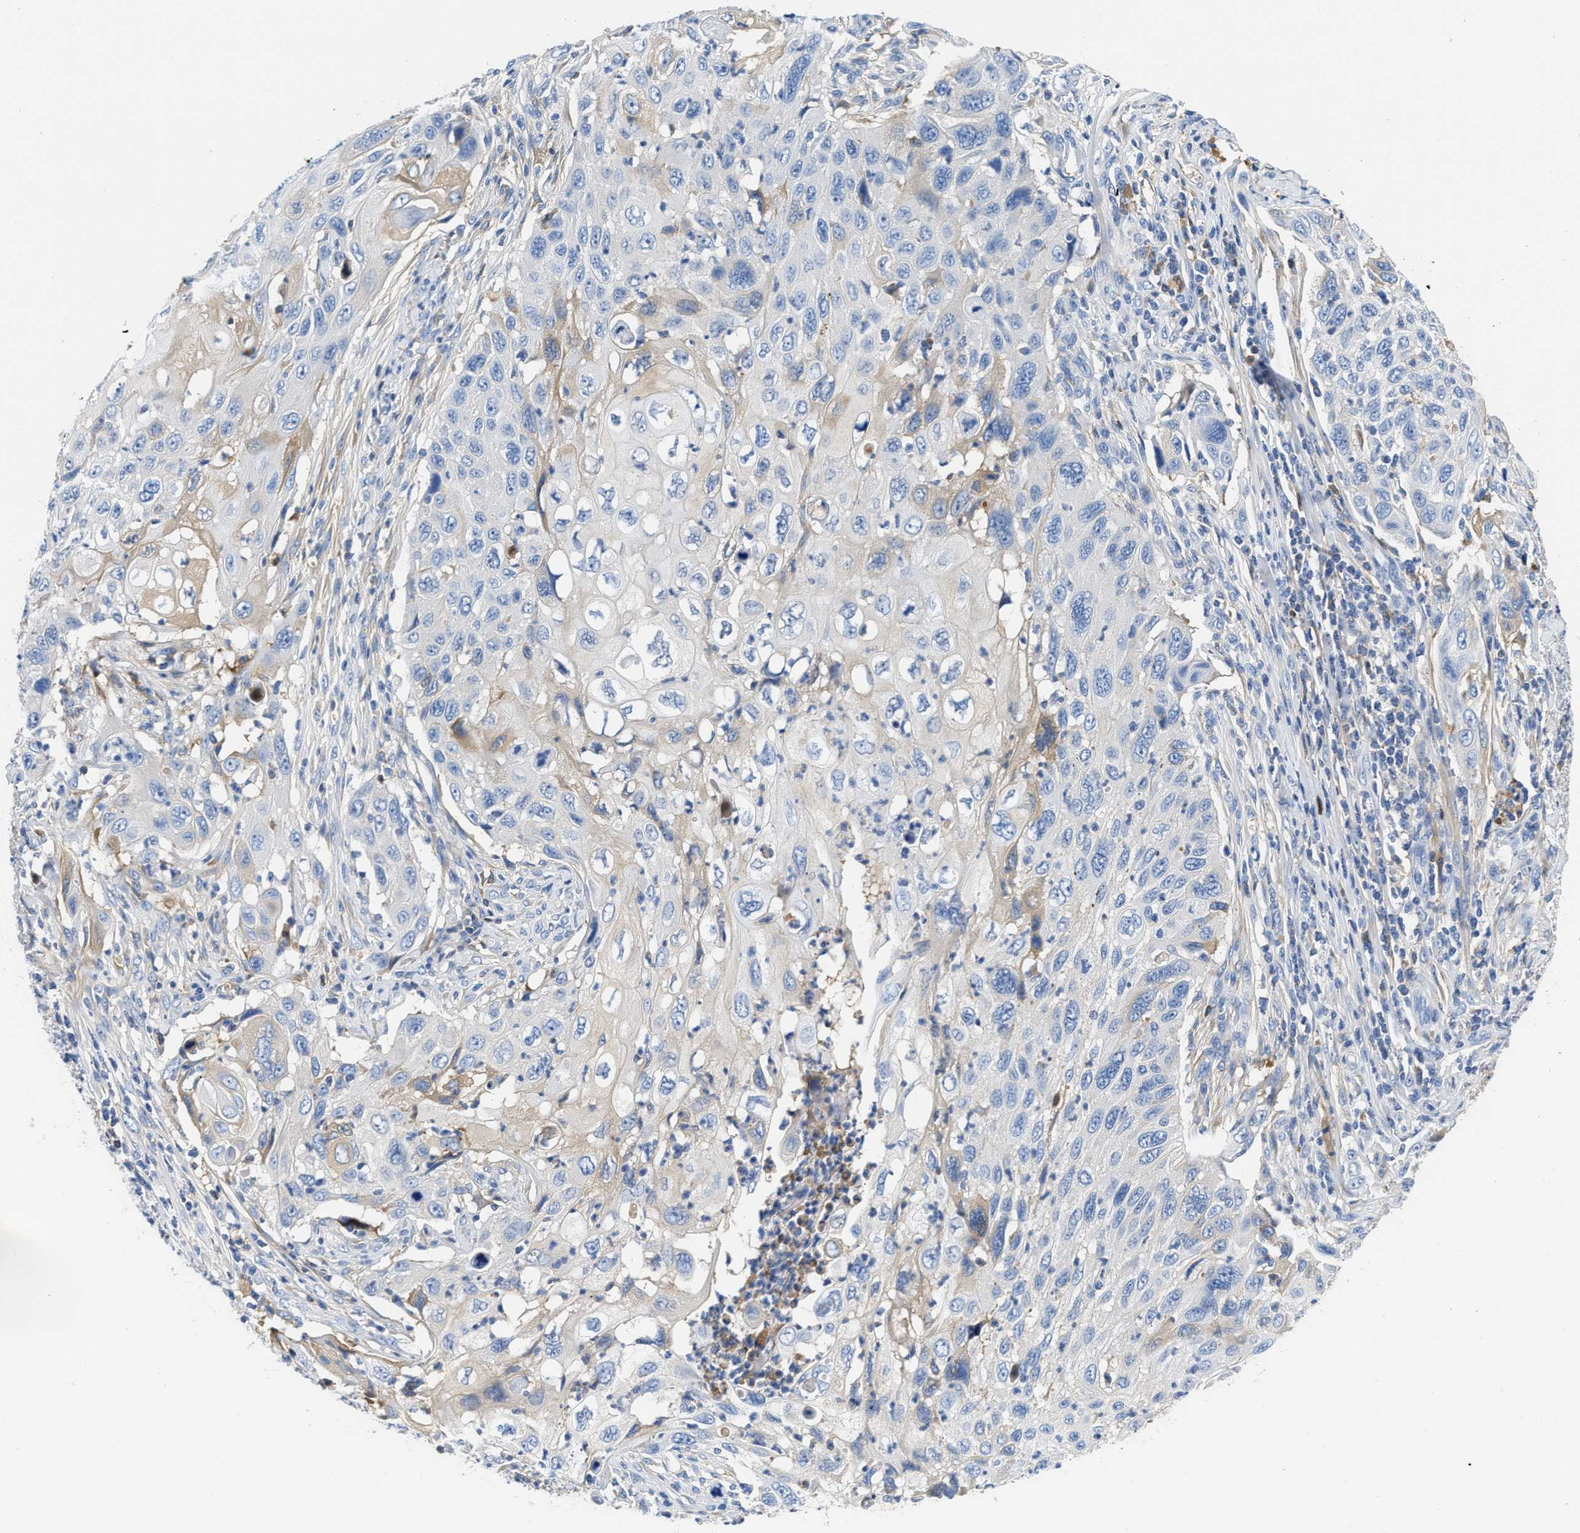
{"staining": {"intensity": "weak", "quantity": "<25%", "location": "cytoplasmic/membranous"}, "tissue": "cervical cancer", "cell_type": "Tumor cells", "image_type": "cancer", "snomed": [{"axis": "morphology", "description": "Squamous cell carcinoma, NOS"}, {"axis": "topography", "description": "Cervix"}], "caption": "This is an immunohistochemistry photomicrograph of human cervical cancer (squamous cell carcinoma). There is no staining in tumor cells.", "gene": "GC", "patient": {"sex": "female", "age": 70}}